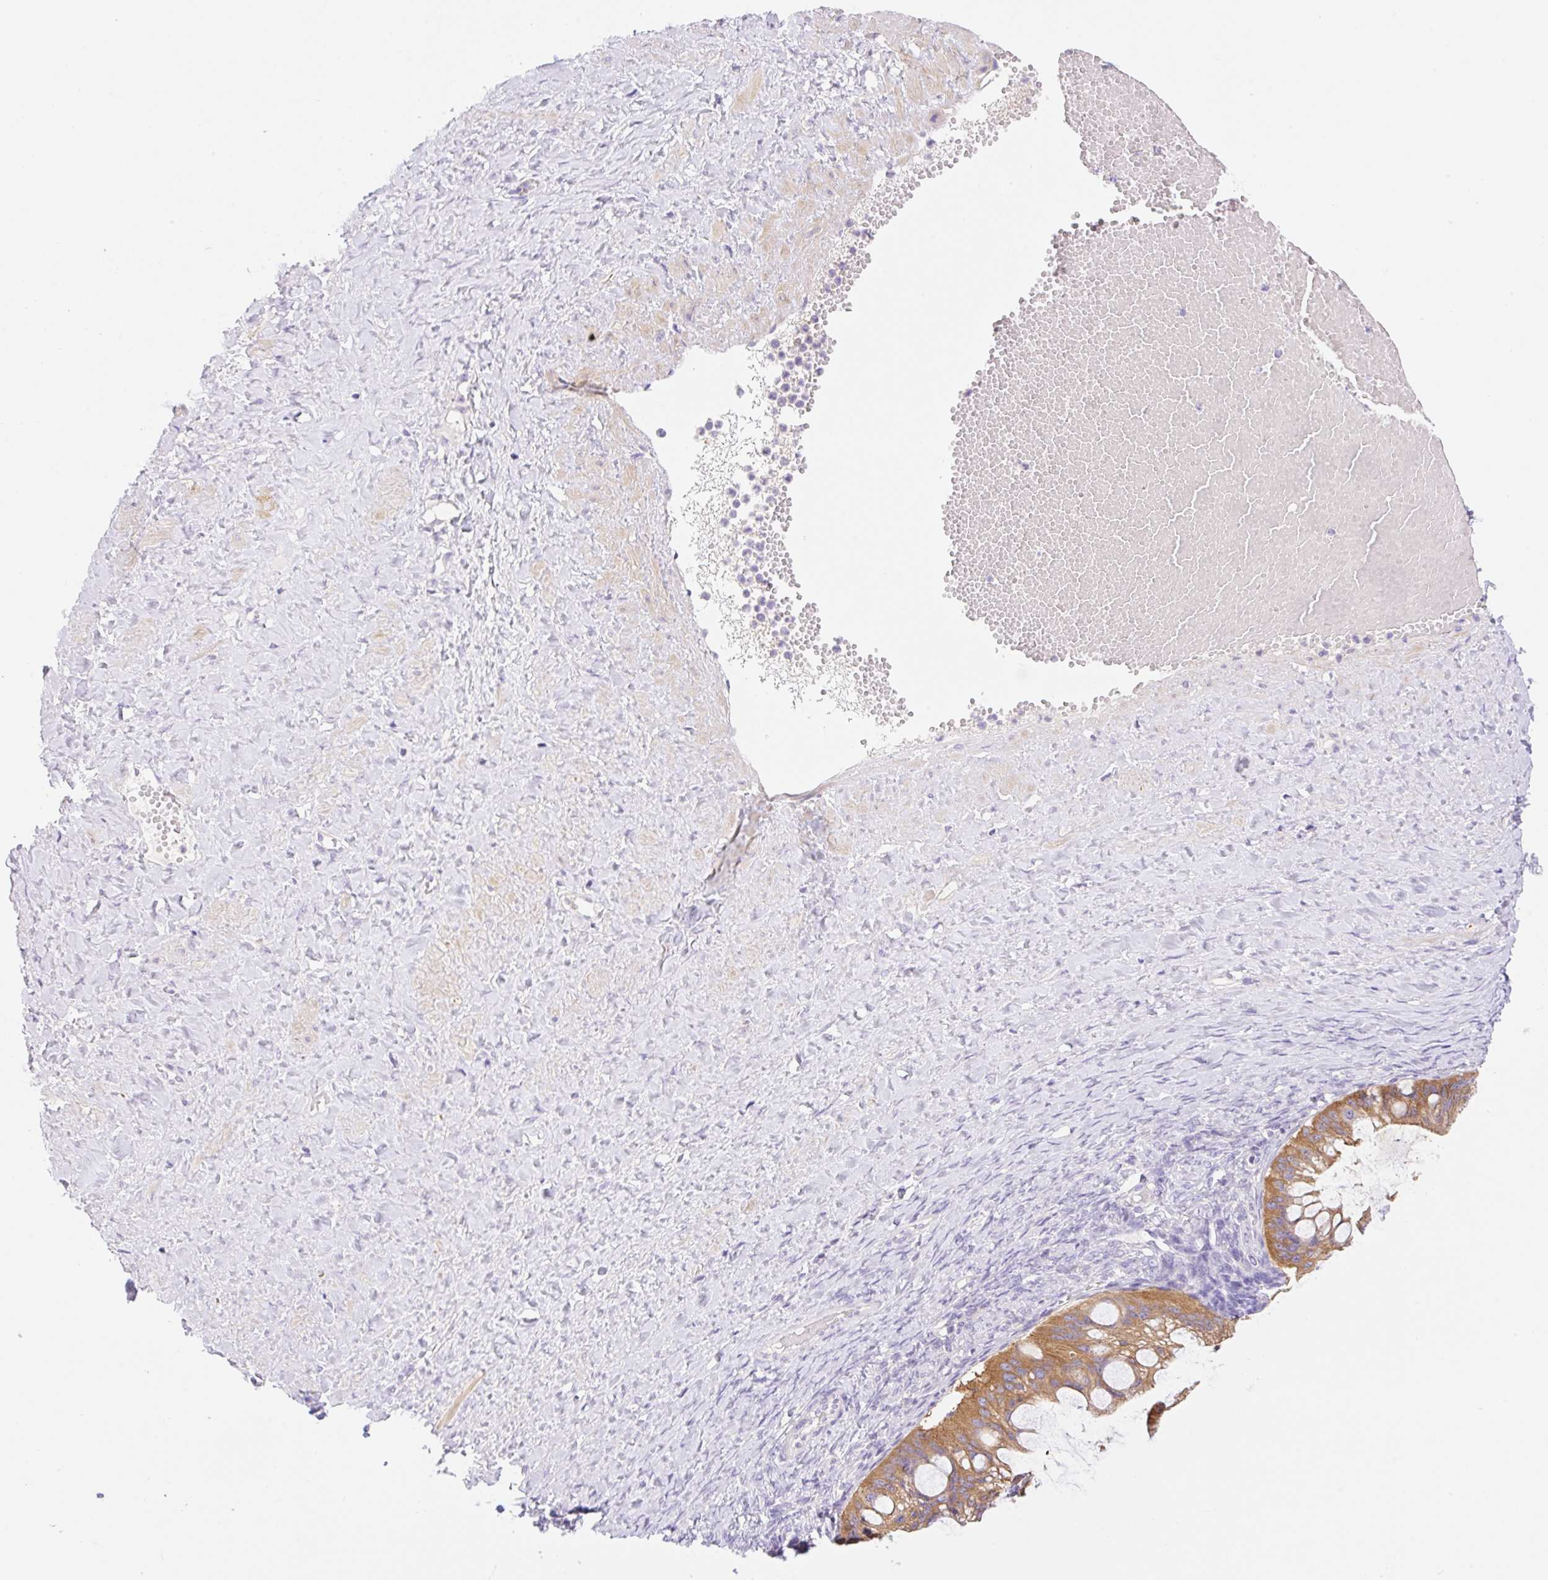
{"staining": {"intensity": "moderate", "quantity": ">75%", "location": "cytoplasmic/membranous"}, "tissue": "ovarian cancer", "cell_type": "Tumor cells", "image_type": "cancer", "snomed": [{"axis": "morphology", "description": "Cystadenocarcinoma, mucinous, NOS"}, {"axis": "topography", "description": "Ovary"}], "caption": "Immunohistochemistry (IHC) photomicrograph of neoplastic tissue: human ovarian cancer (mucinous cystadenocarcinoma) stained using immunohistochemistry displays medium levels of moderate protein expression localized specifically in the cytoplasmic/membranous of tumor cells, appearing as a cytoplasmic/membranous brown color.", "gene": "DENND5A", "patient": {"sex": "female", "age": 73}}